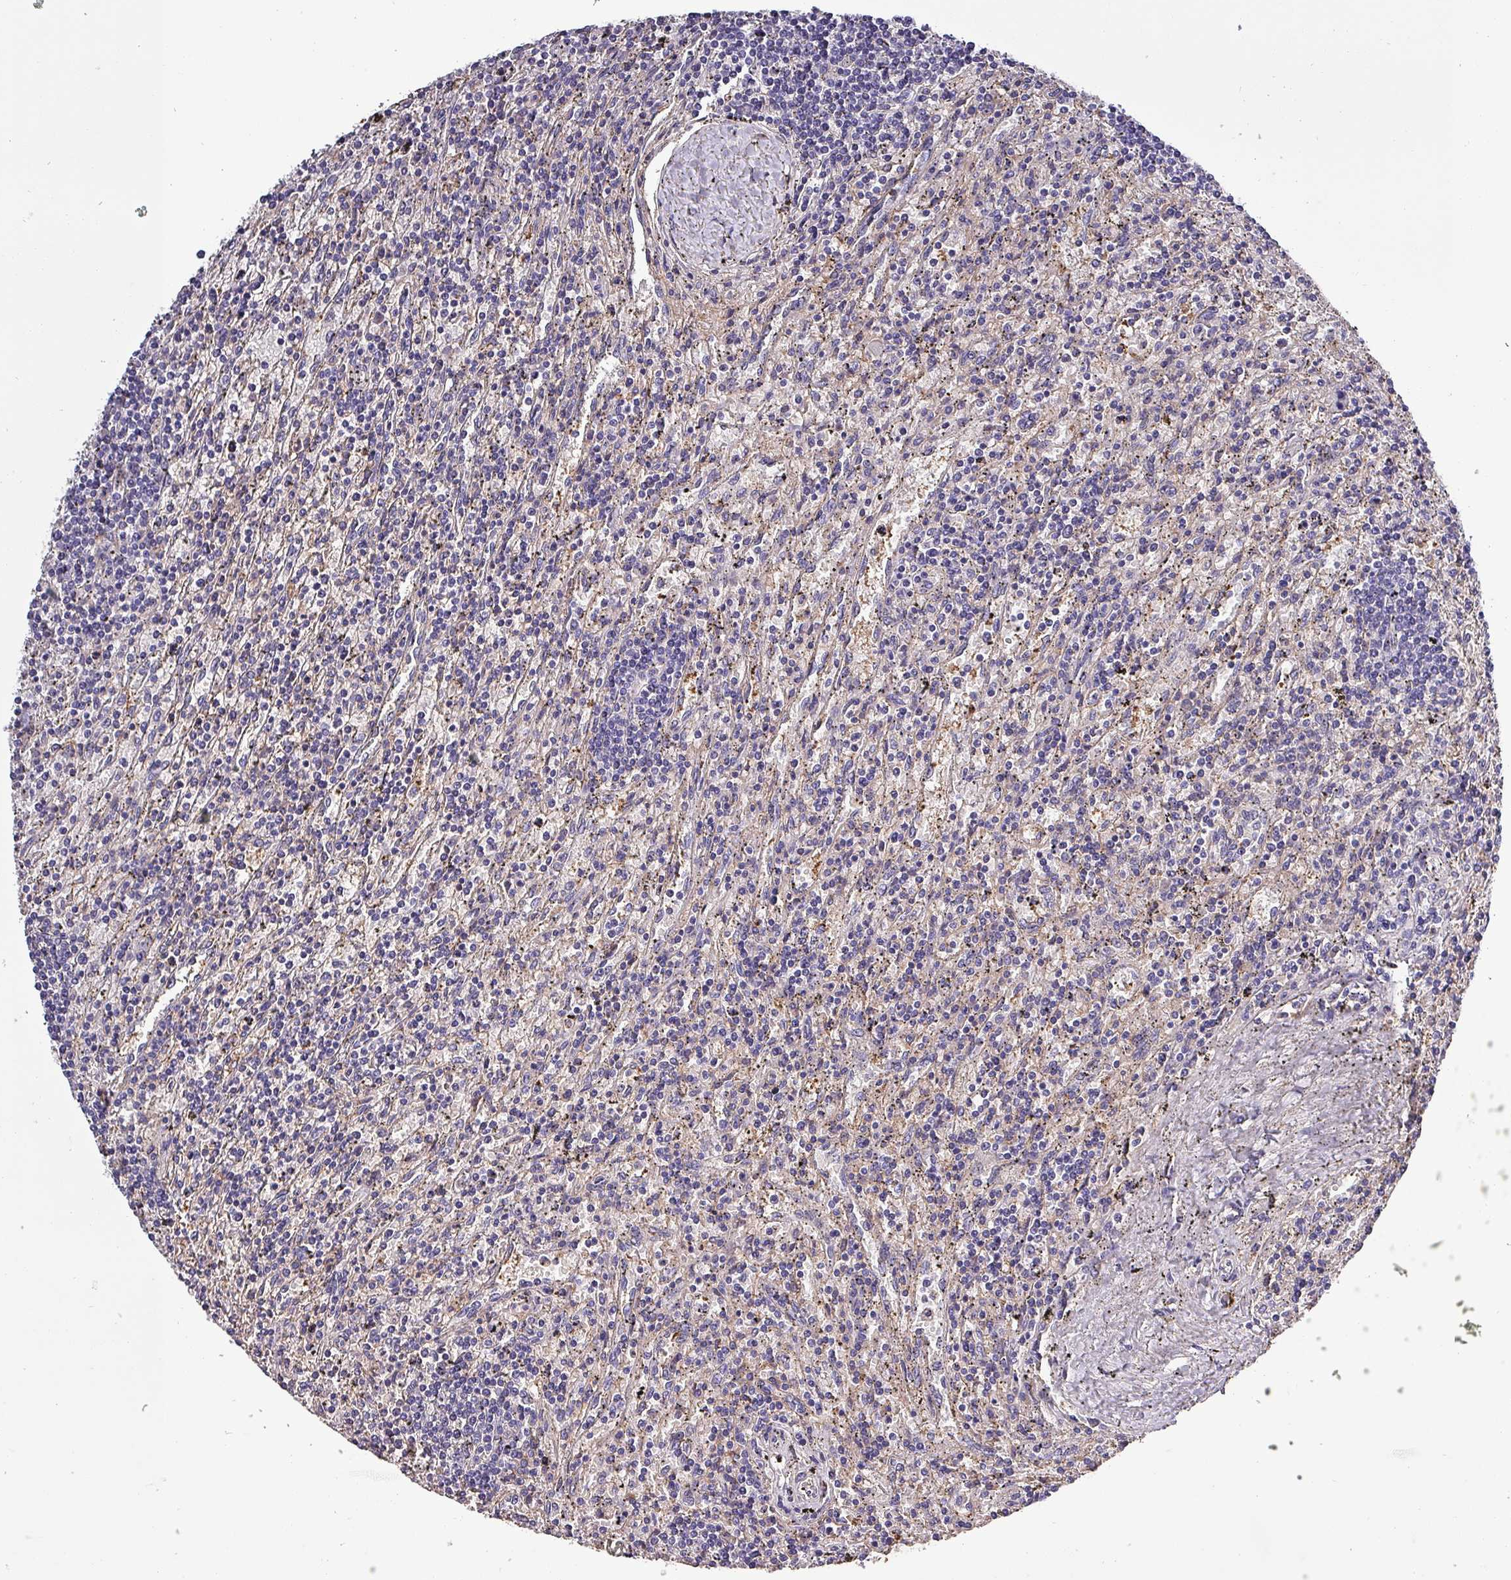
{"staining": {"intensity": "negative", "quantity": "none", "location": "none"}, "tissue": "lymphoma", "cell_type": "Tumor cells", "image_type": "cancer", "snomed": [{"axis": "morphology", "description": "Malignant lymphoma, non-Hodgkin's type, Low grade"}, {"axis": "topography", "description": "Spleen"}], "caption": "The histopathology image shows no significant staining in tumor cells of low-grade malignant lymphoma, non-Hodgkin's type.", "gene": "HTRA4", "patient": {"sex": "male", "age": 76}}